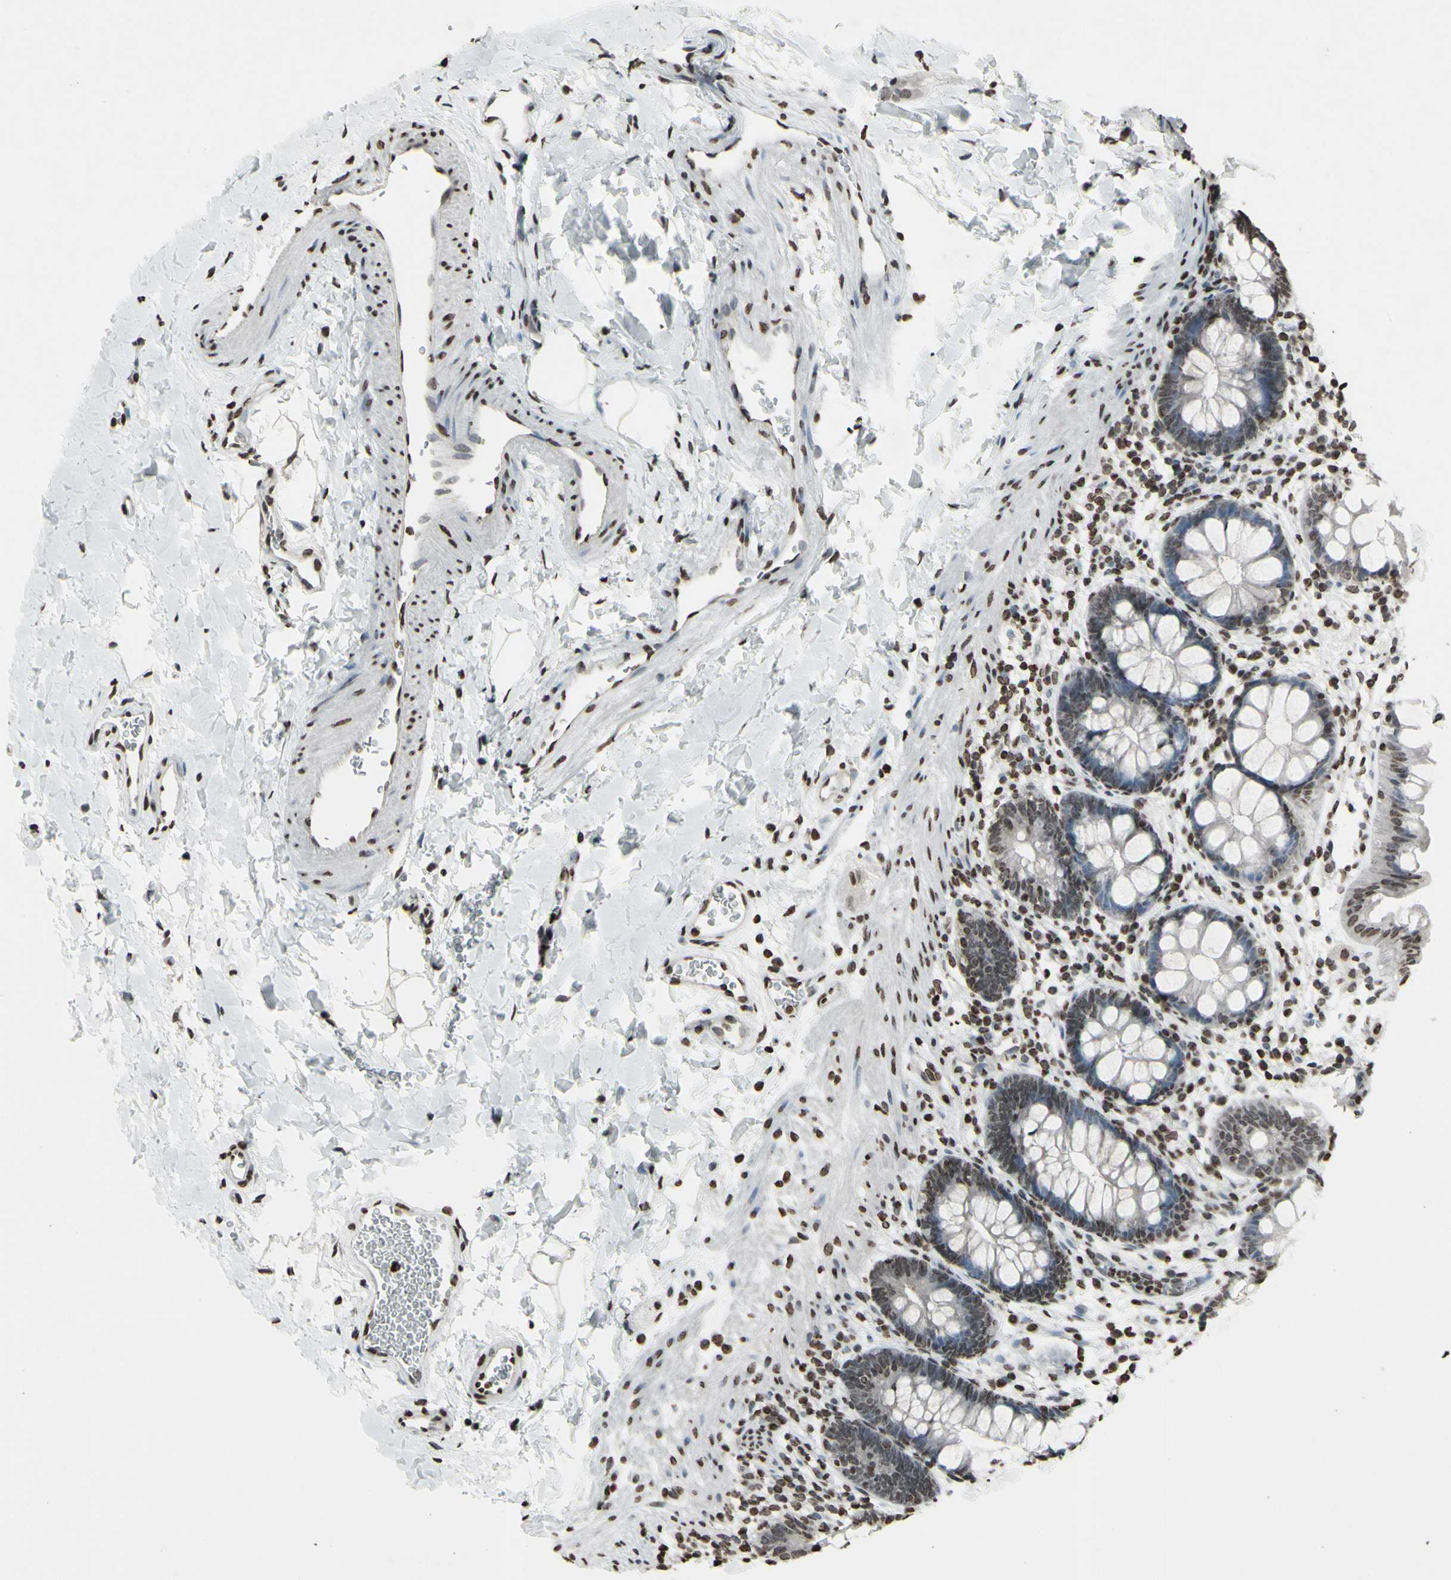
{"staining": {"intensity": "weak", "quantity": "25%-75%", "location": "nuclear"}, "tissue": "rectum", "cell_type": "Glandular cells", "image_type": "normal", "snomed": [{"axis": "morphology", "description": "Normal tissue, NOS"}, {"axis": "topography", "description": "Rectum"}], "caption": "High-magnification brightfield microscopy of normal rectum stained with DAB (brown) and counterstained with hematoxylin (blue). glandular cells exhibit weak nuclear staining is seen in about25%-75% of cells. (brown staining indicates protein expression, while blue staining denotes nuclei).", "gene": "CD79B", "patient": {"sex": "female", "age": 24}}